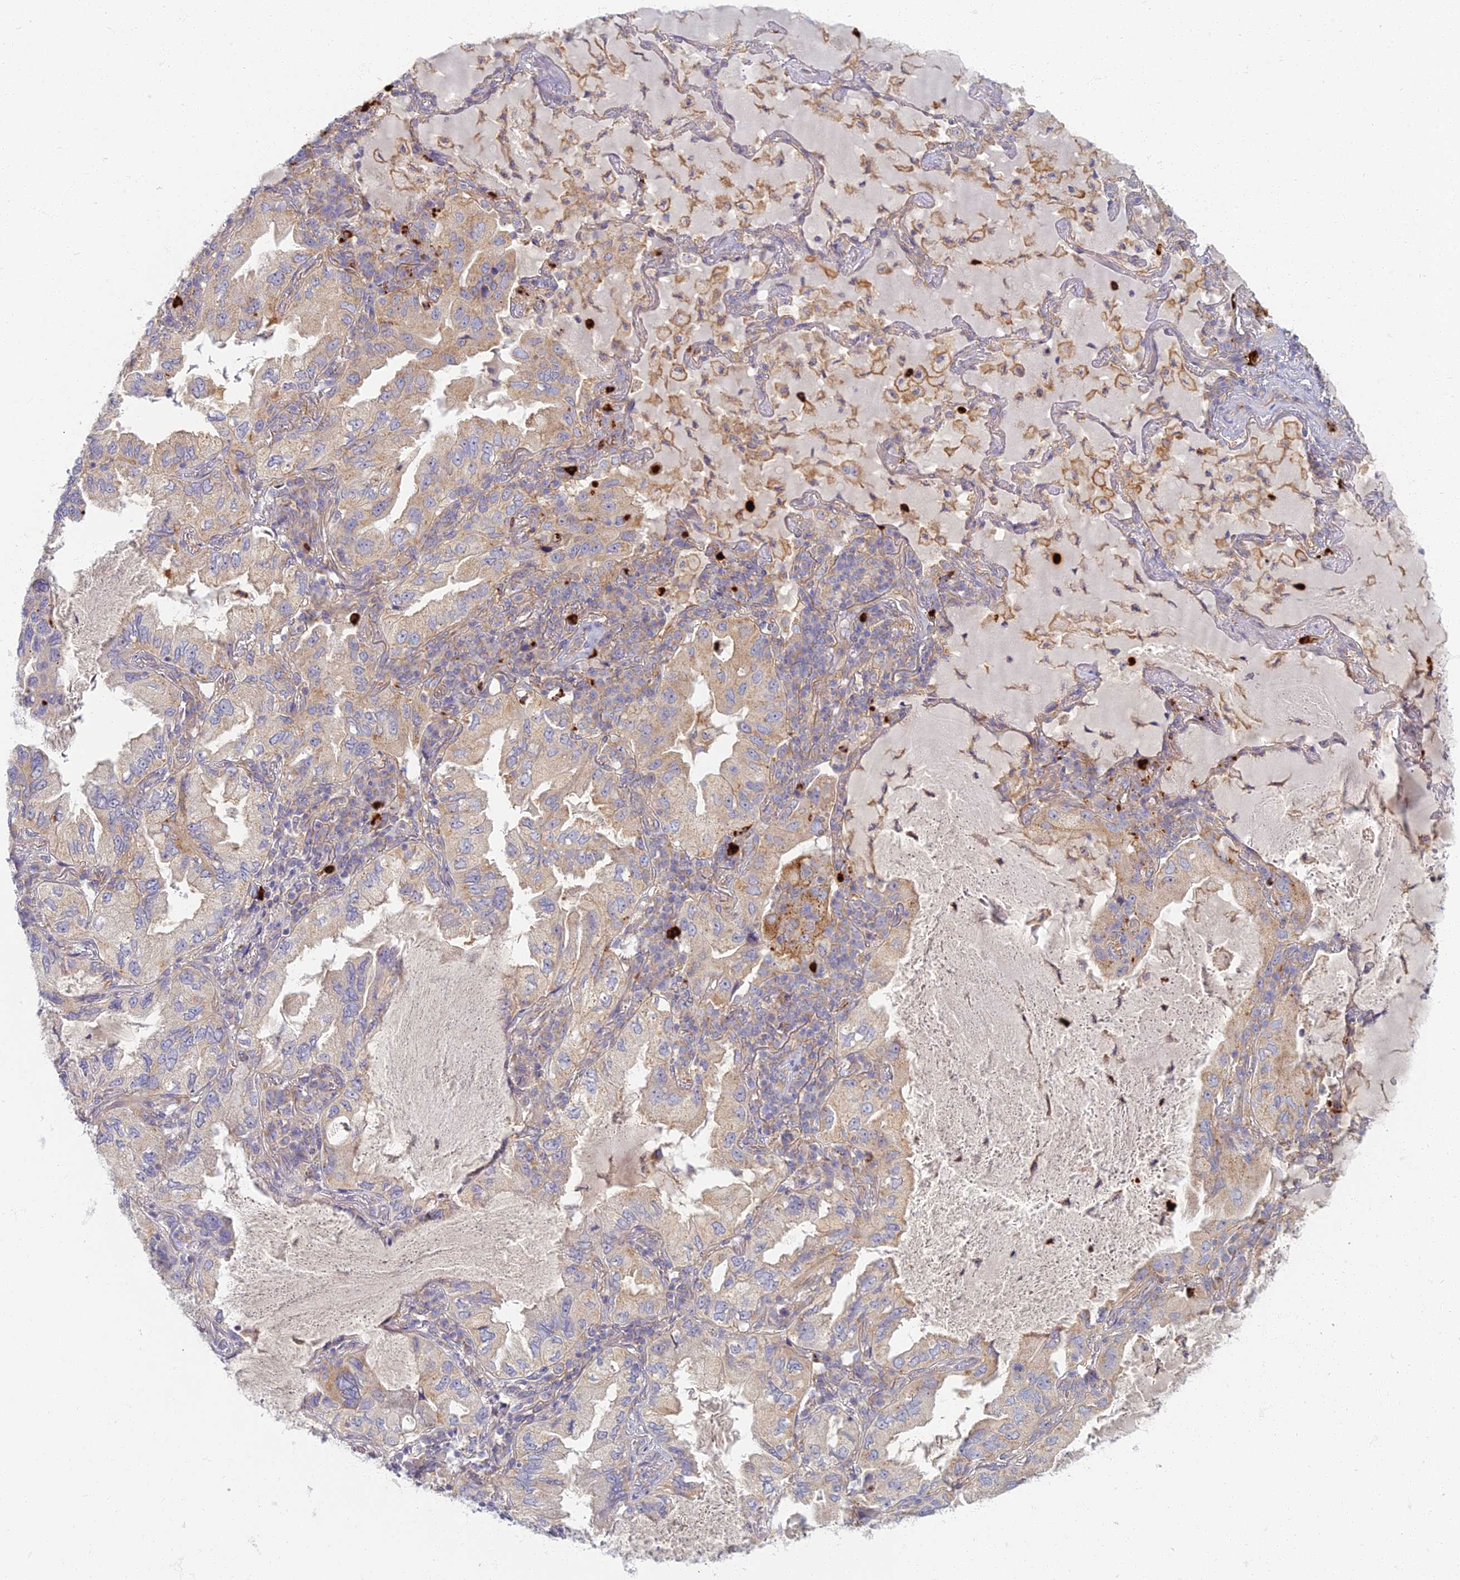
{"staining": {"intensity": "moderate", "quantity": "<25%", "location": "cytoplasmic/membranous"}, "tissue": "lung cancer", "cell_type": "Tumor cells", "image_type": "cancer", "snomed": [{"axis": "morphology", "description": "Adenocarcinoma, NOS"}, {"axis": "topography", "description": "Lung"}], "caption": "A low amount of moderate cytoplasmic/membranous staining is present in approximately <25% of tumor cells in lung cancer tissue.", "gene": "PROX2", "patient": {"sex": "female", "age": 69}}